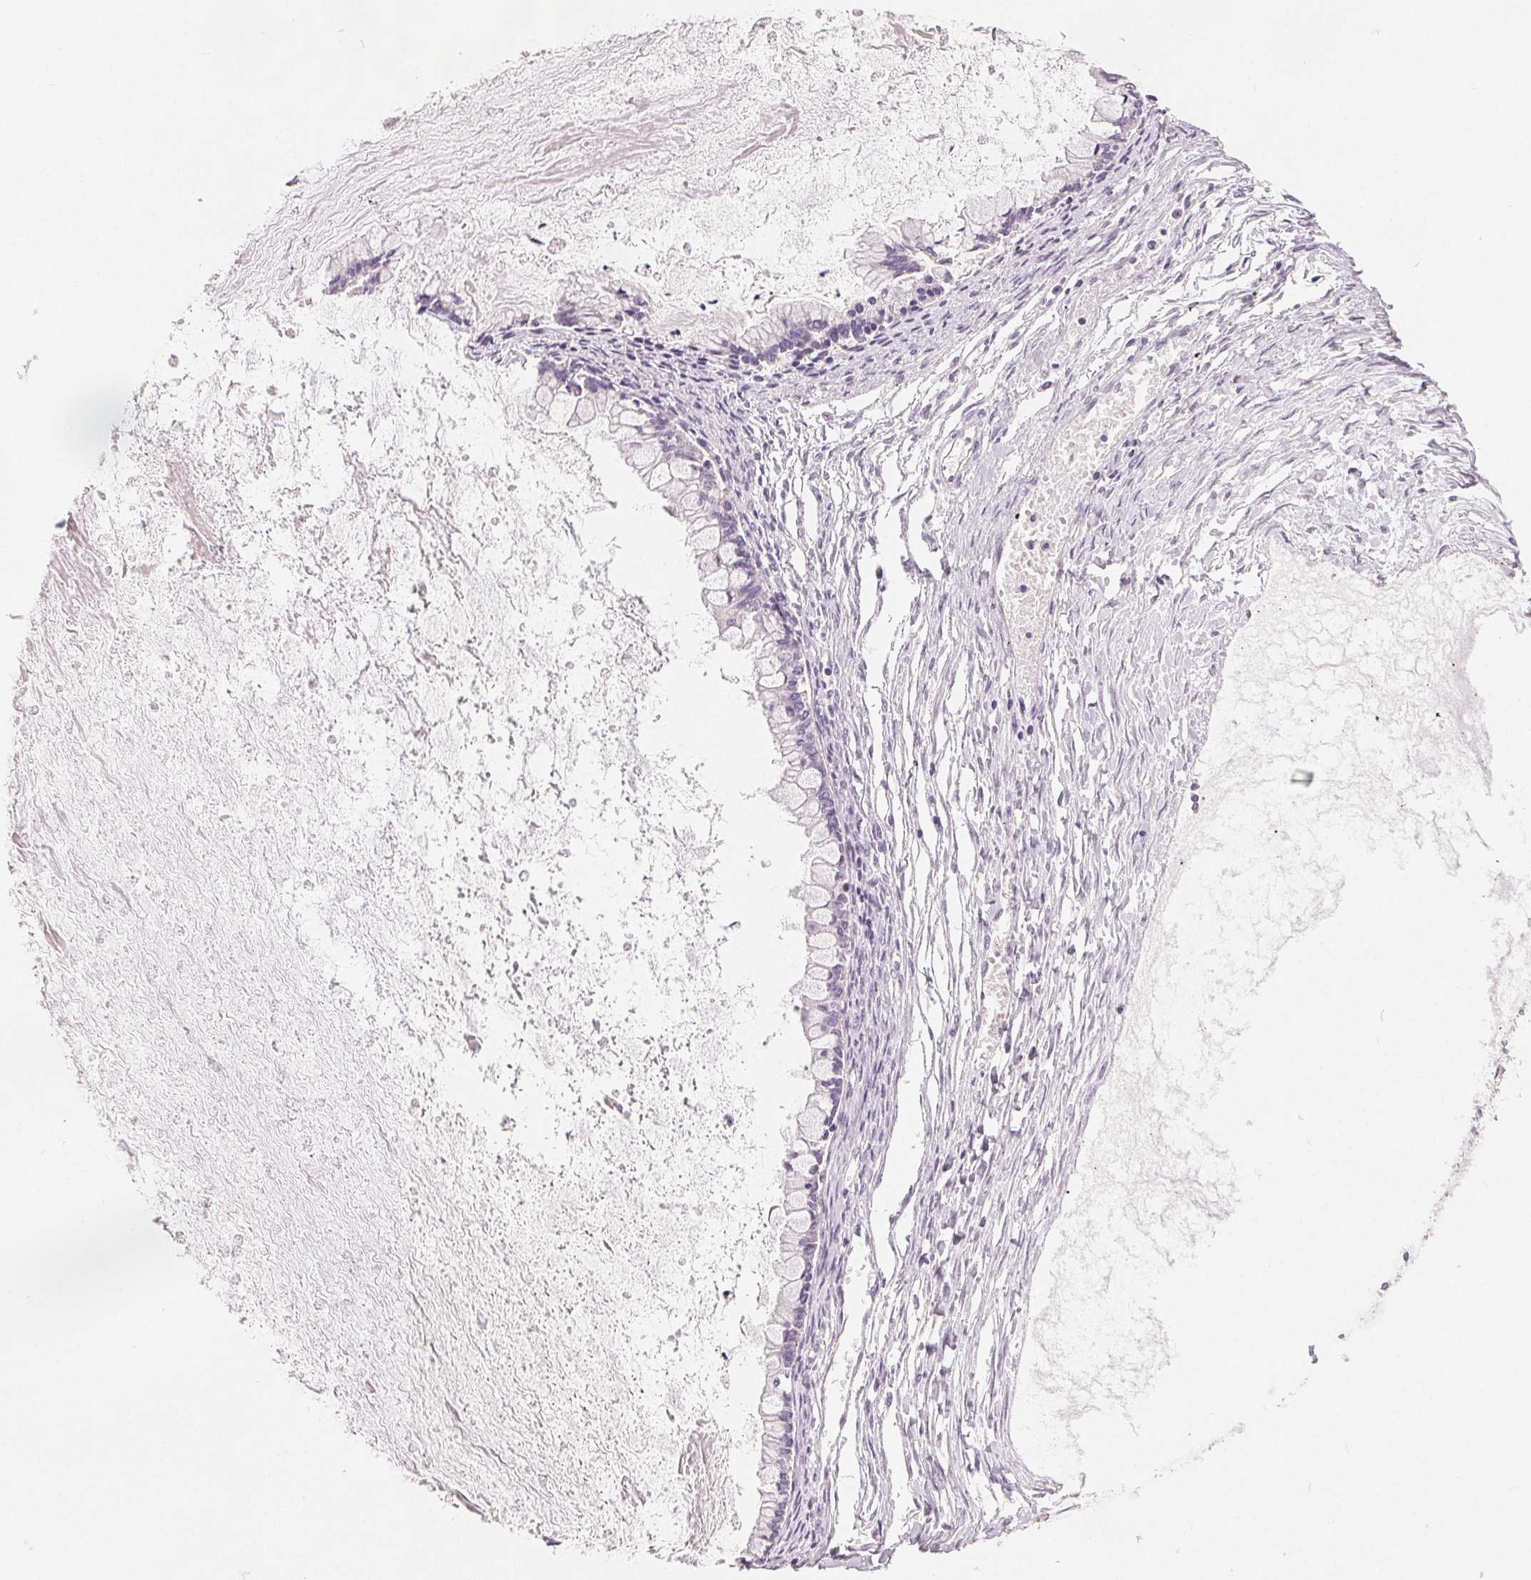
{"staining": {"intensity": "negative", "quantity": "none", "location": "none"}, "tissue": "ovarian cancer", "cell_type": "Tumor cells", "image_type": "cancer", "snomed": [{"axis": "morphology", "description": "Cystadenocarcinoma, mucinous, NOS"}, {"axis": "topography", "description": "Ovary"}], "caption": "A histopathology image of mucinous cystadenocarcinoma (ovarian) stained for a protein exhibits no brown staining in tumor cells.", "gene": "CA12", "patient": {"sex": "female", "age": 67}}